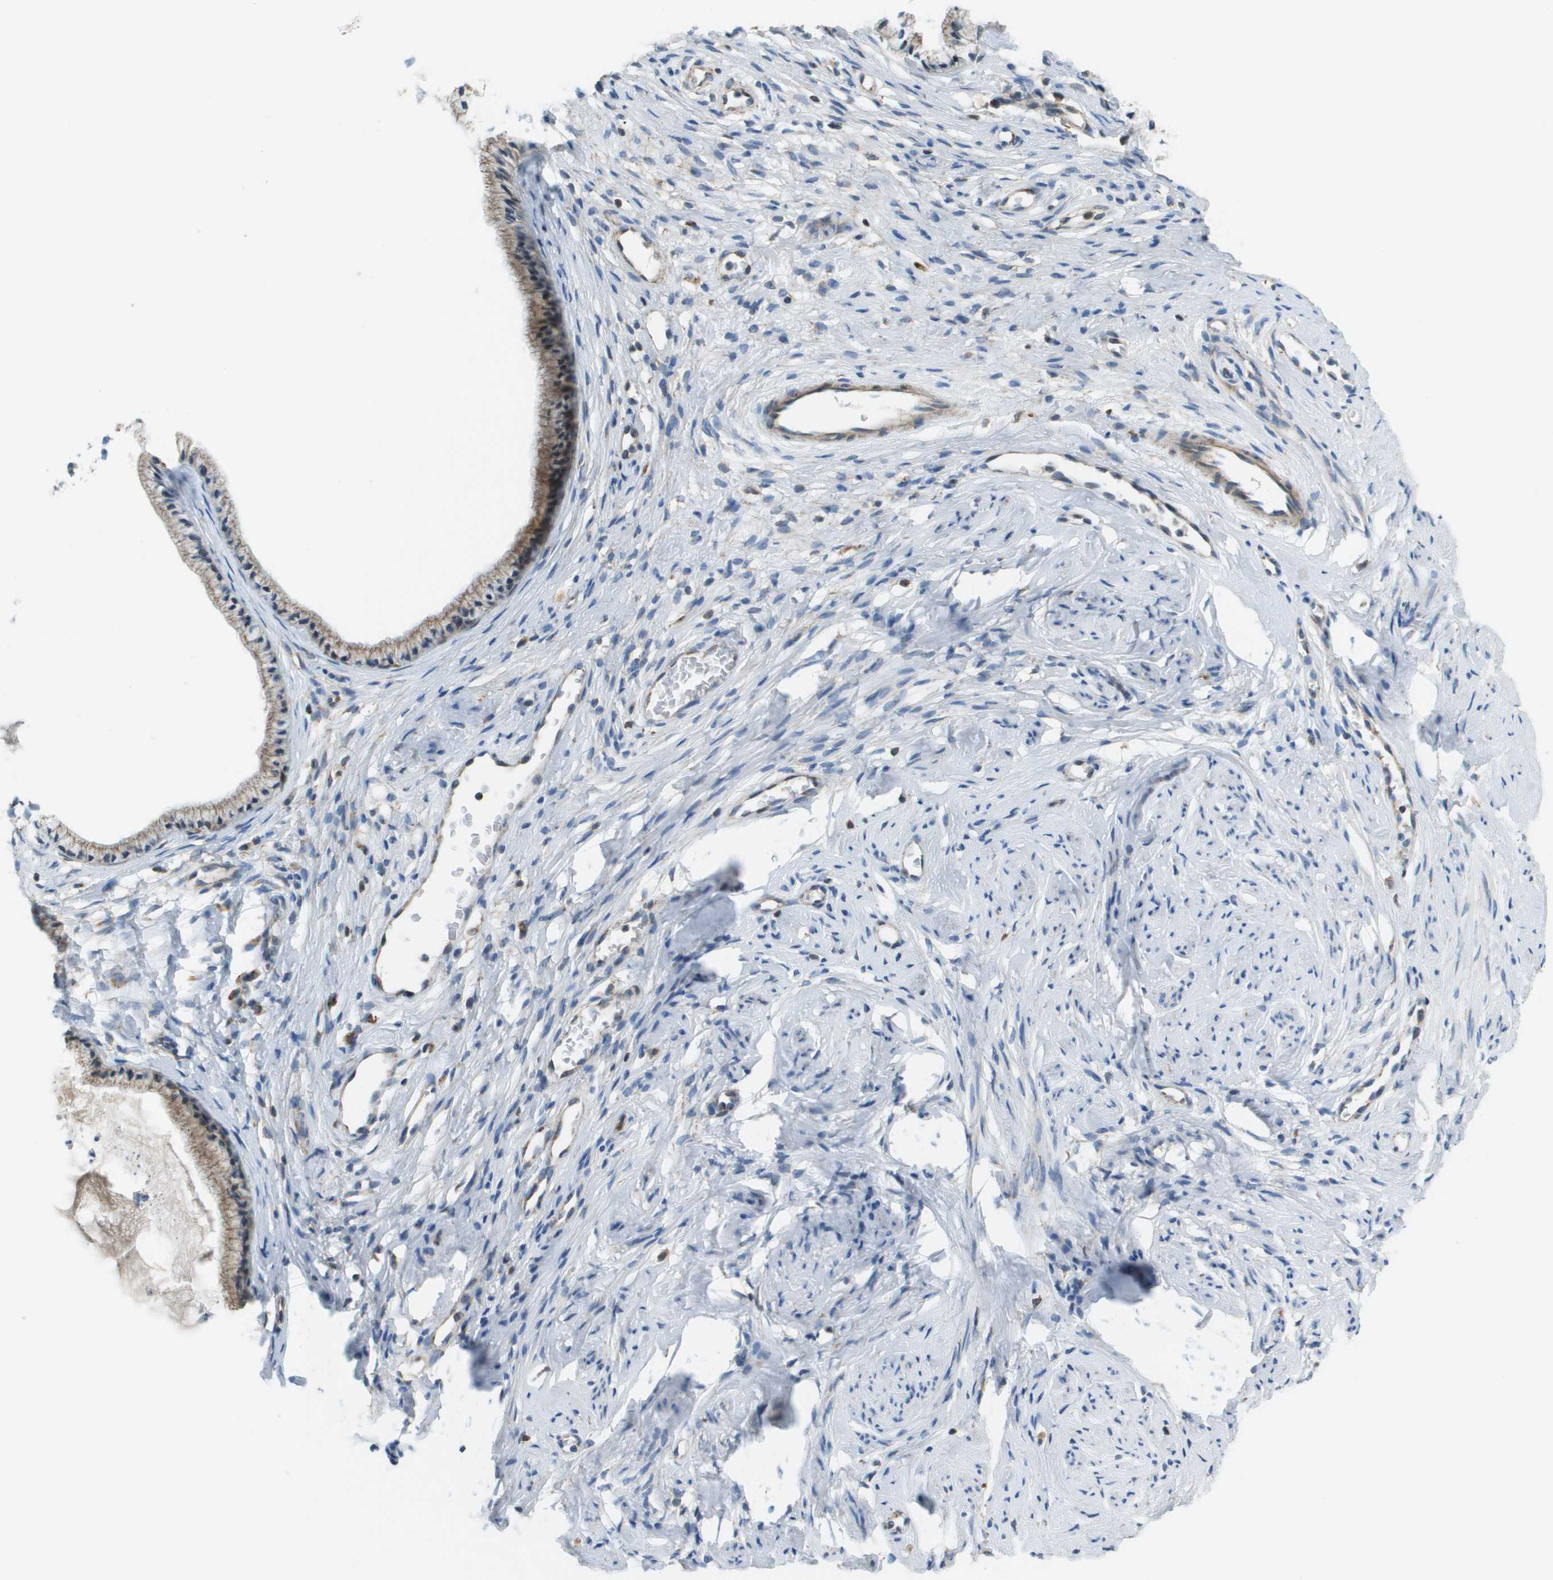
{"staining": {"intensity": "moderate", "quantity": ">75%", "location": "cytoplasmic/membranous"}, "tissue": "cervix", "cell_type": "Glandular cells", "image_type": "normal", "snomed": [{"axis": "morphology", "description": "Normal tissue, NOS"}, {"axis": "topography", "description": "Cervix"}], "caption": "About >75% of glandular cells in benign cervix demonstrate moderate cytoplasmic/membranous protein positivity as visualized by brown immunohistochemical staining.", "gene": "TAOK3", "patient": {"sex": "female", "age": 77}}